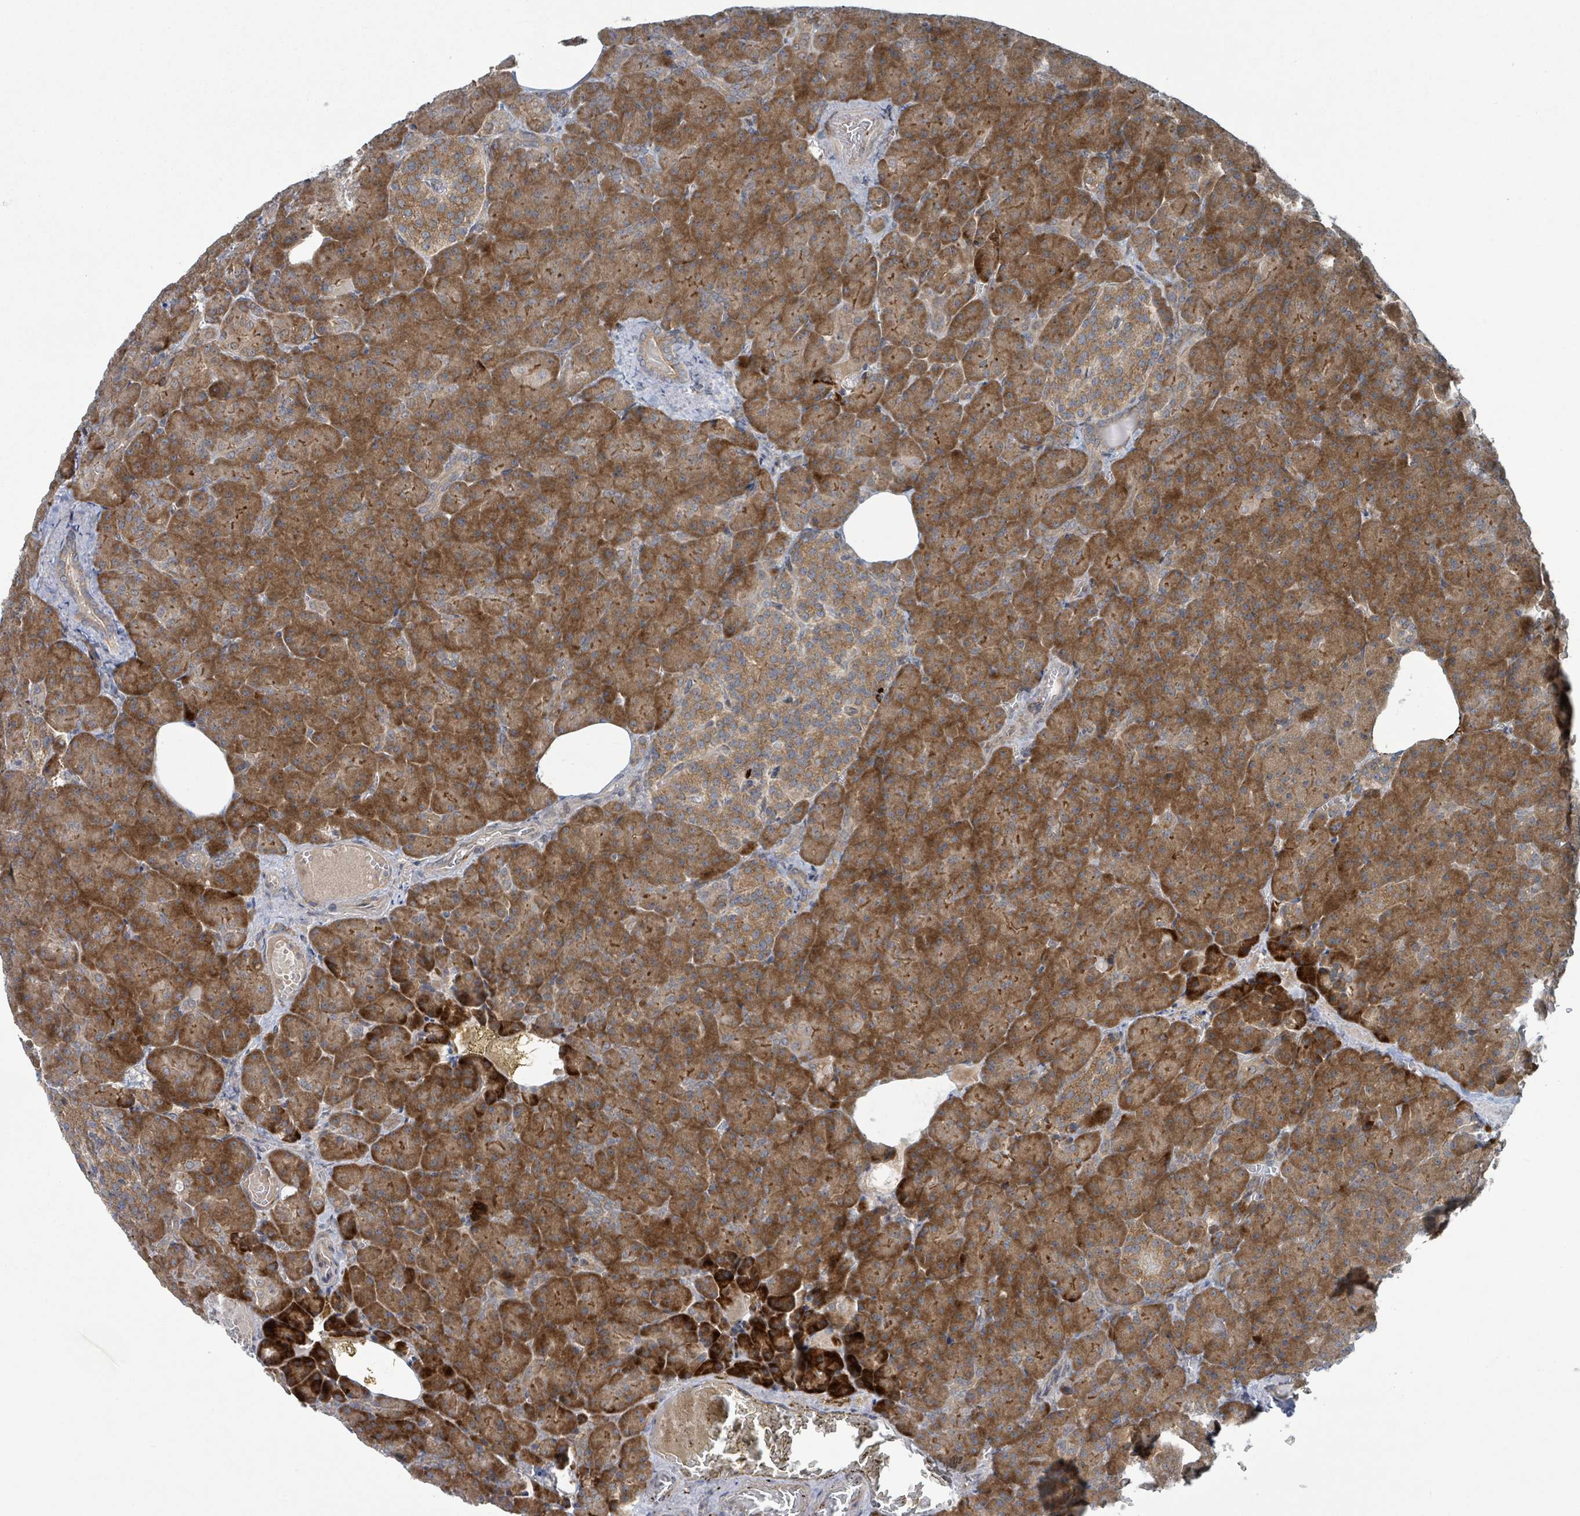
{"staining": {"intensity": "strong", "quantity": ">75%", "location": "cytoplasmic/membranous"}, "tissue": "pancreas", "cell_type": "Exocrine glandular cells", "image_type": "normal", "snomed": [{"axis": "morphology", "description": "Normal tissue, NOS"}, {"axis": "topography", "description": "Pancreas"}], "caption": "DAB (3,3'-diaminobenzidine) immunohistochemical staining of unremarkable human pancreas demonstrates strong cytoplasmic/membranous protein staining in approximately >75% of exocrine glandular cells.", "gene": "OR51E1", "patient": {"sex": "female", "age": 74}}